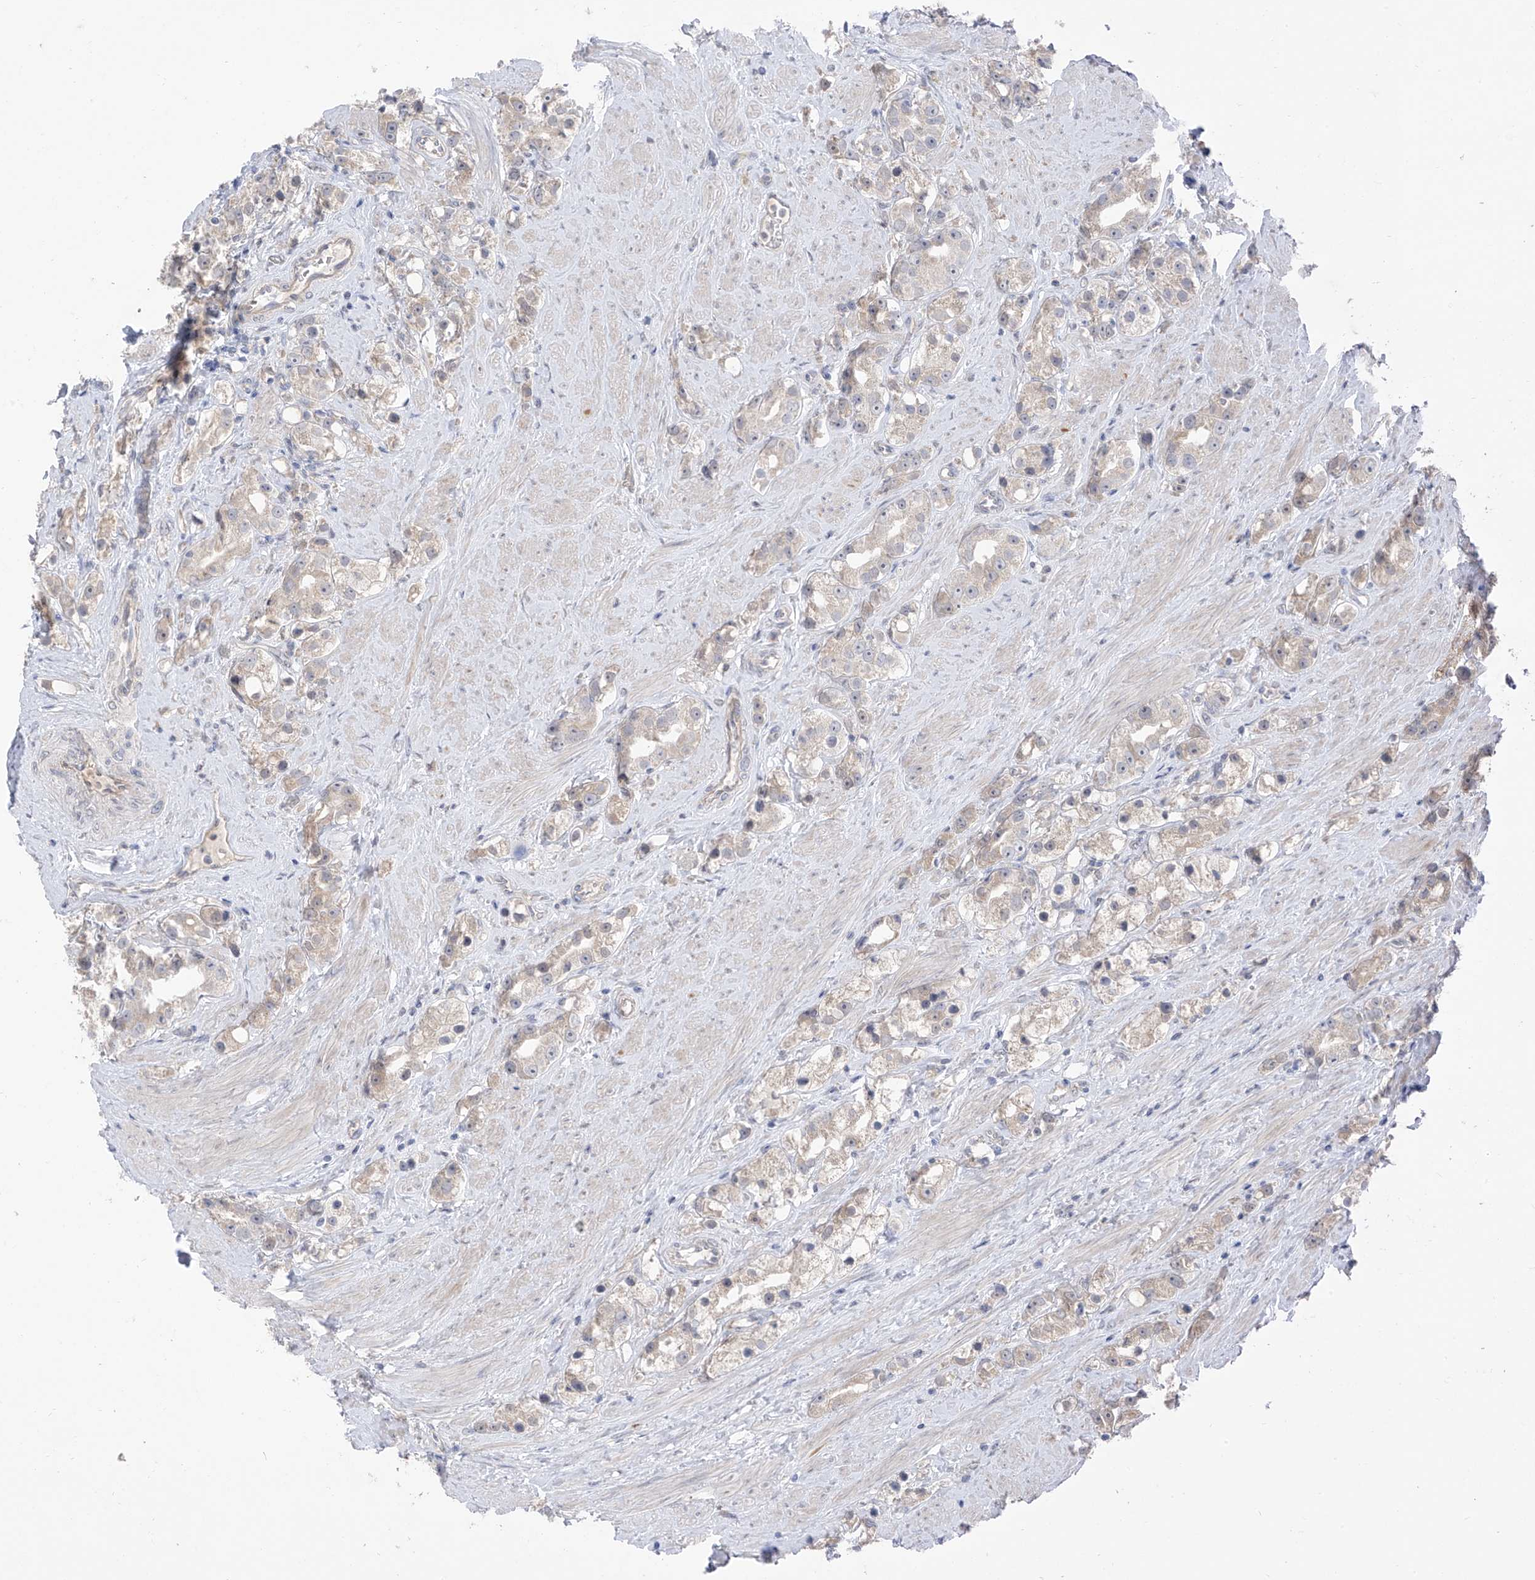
{"staining": {"intensity": "weak", "quantity": "<25%", "location": "cytoplasmic/membranous"}, "tissue": "prostate cancer", "cell_type": "Tumor cells", "image_type": "cancer", "snomed": [{"axis": "morphology", "description": "Adenocarcinoma, NOS"}, {"axis": "topography", "description": "Prostate"}], "caption": "The photomicrograph reveals no significant positivity in tumor cells of prostate cancer (adenocarcinoma).", "gene": "NALCN", "patient": {"sex": "male", "age": 79}}